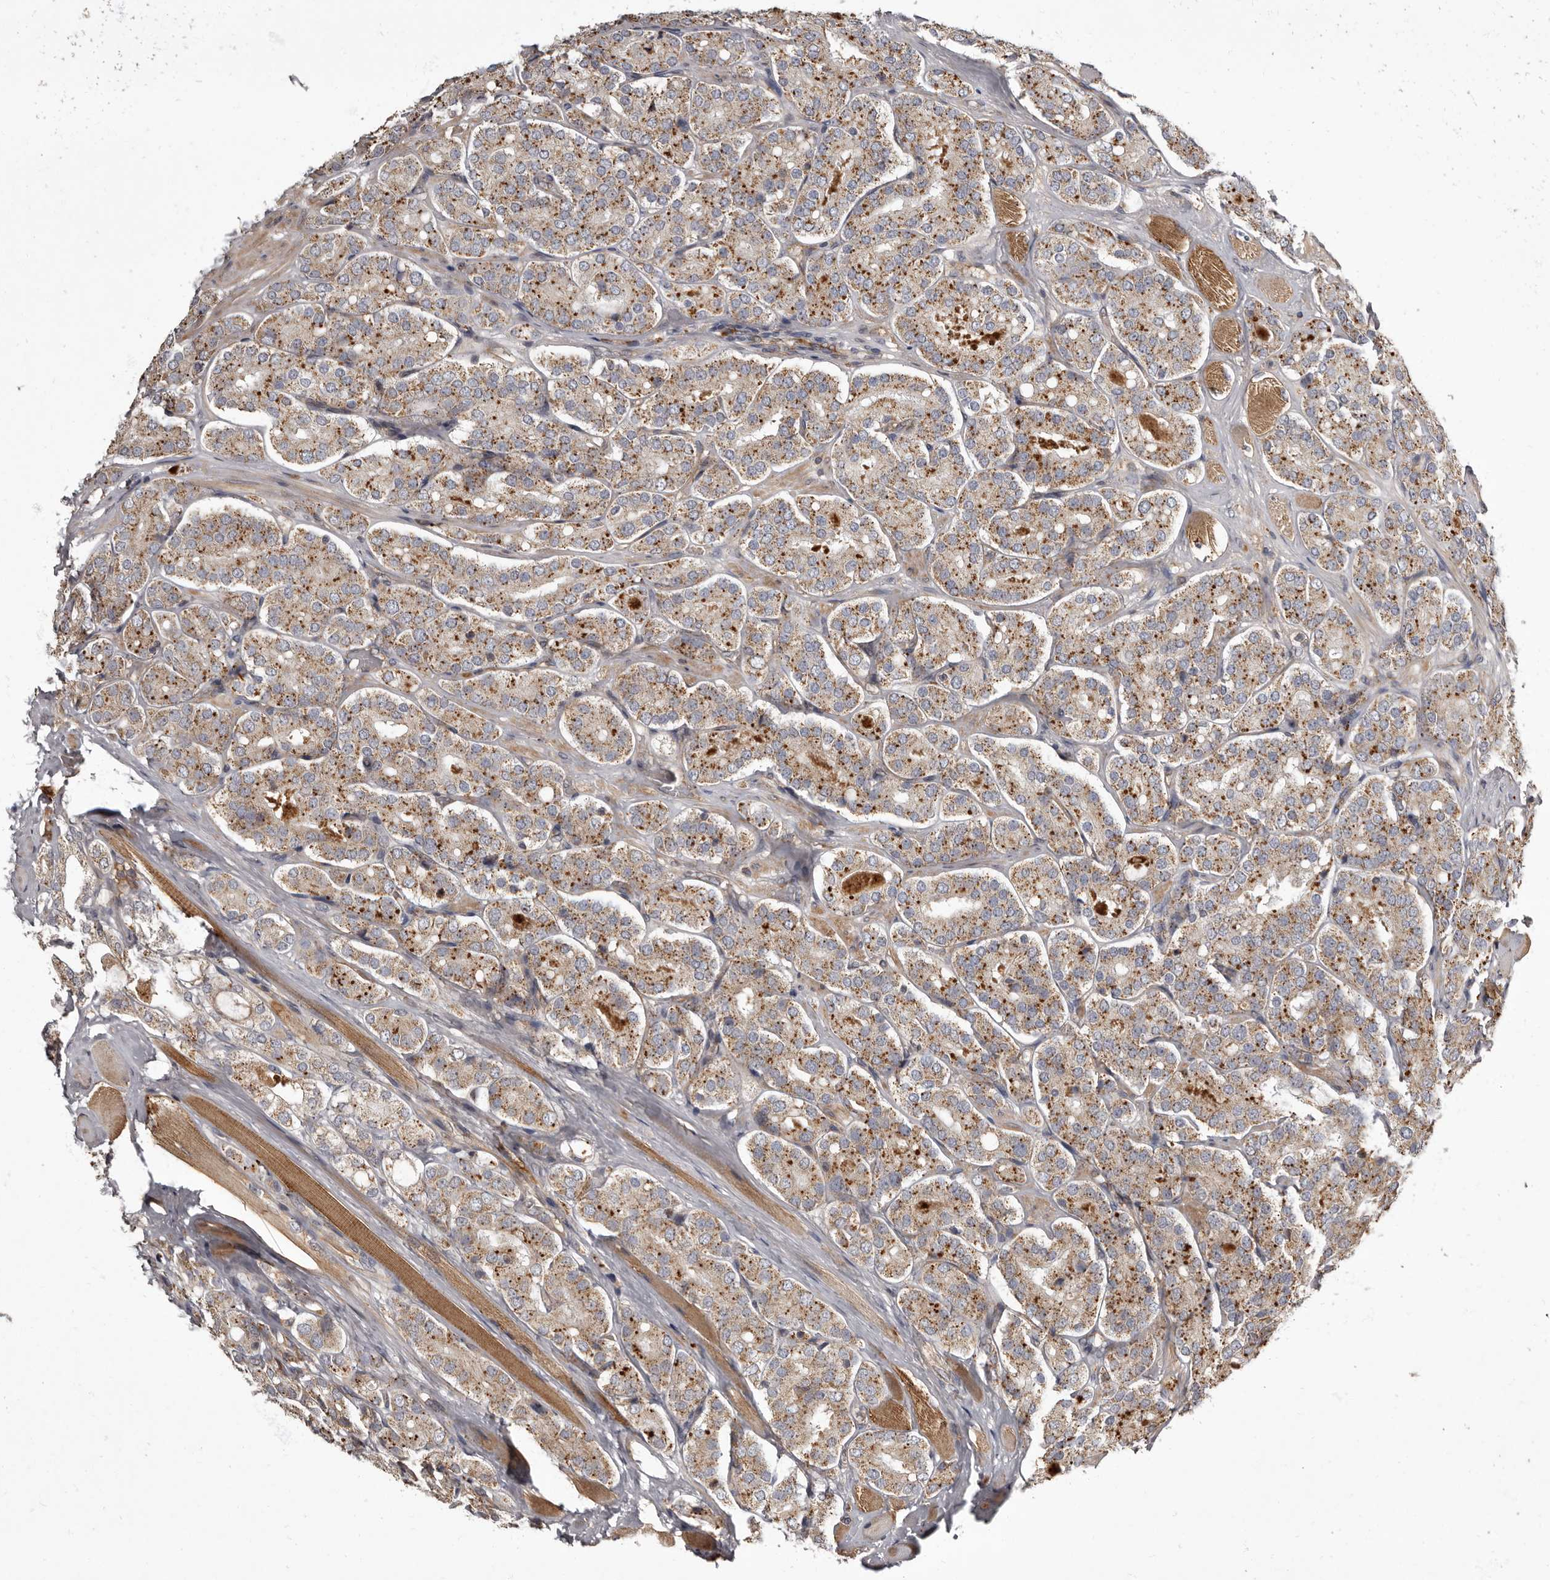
{"staining": {"intensity": "moderate", "quantity": ">75%", "location": "cytoplasmic/membranous"}, "tissue": "prostate cancer", "cell_type": "Tumor cells", "image_type": "cancer", "snomed": [{"axis": "morphology", "description": "Adenocarcinoma, High grade"}, {"axis": "topography", "description": "Prostate"}], "caption": "A brown stain labels moderate cytoplasmic/membranous staining of a protein in prostate high-grade adenocarcinoma tumor cells.", "gene": "ADCY2", "patient": {"sex": "male", "age": 65}}